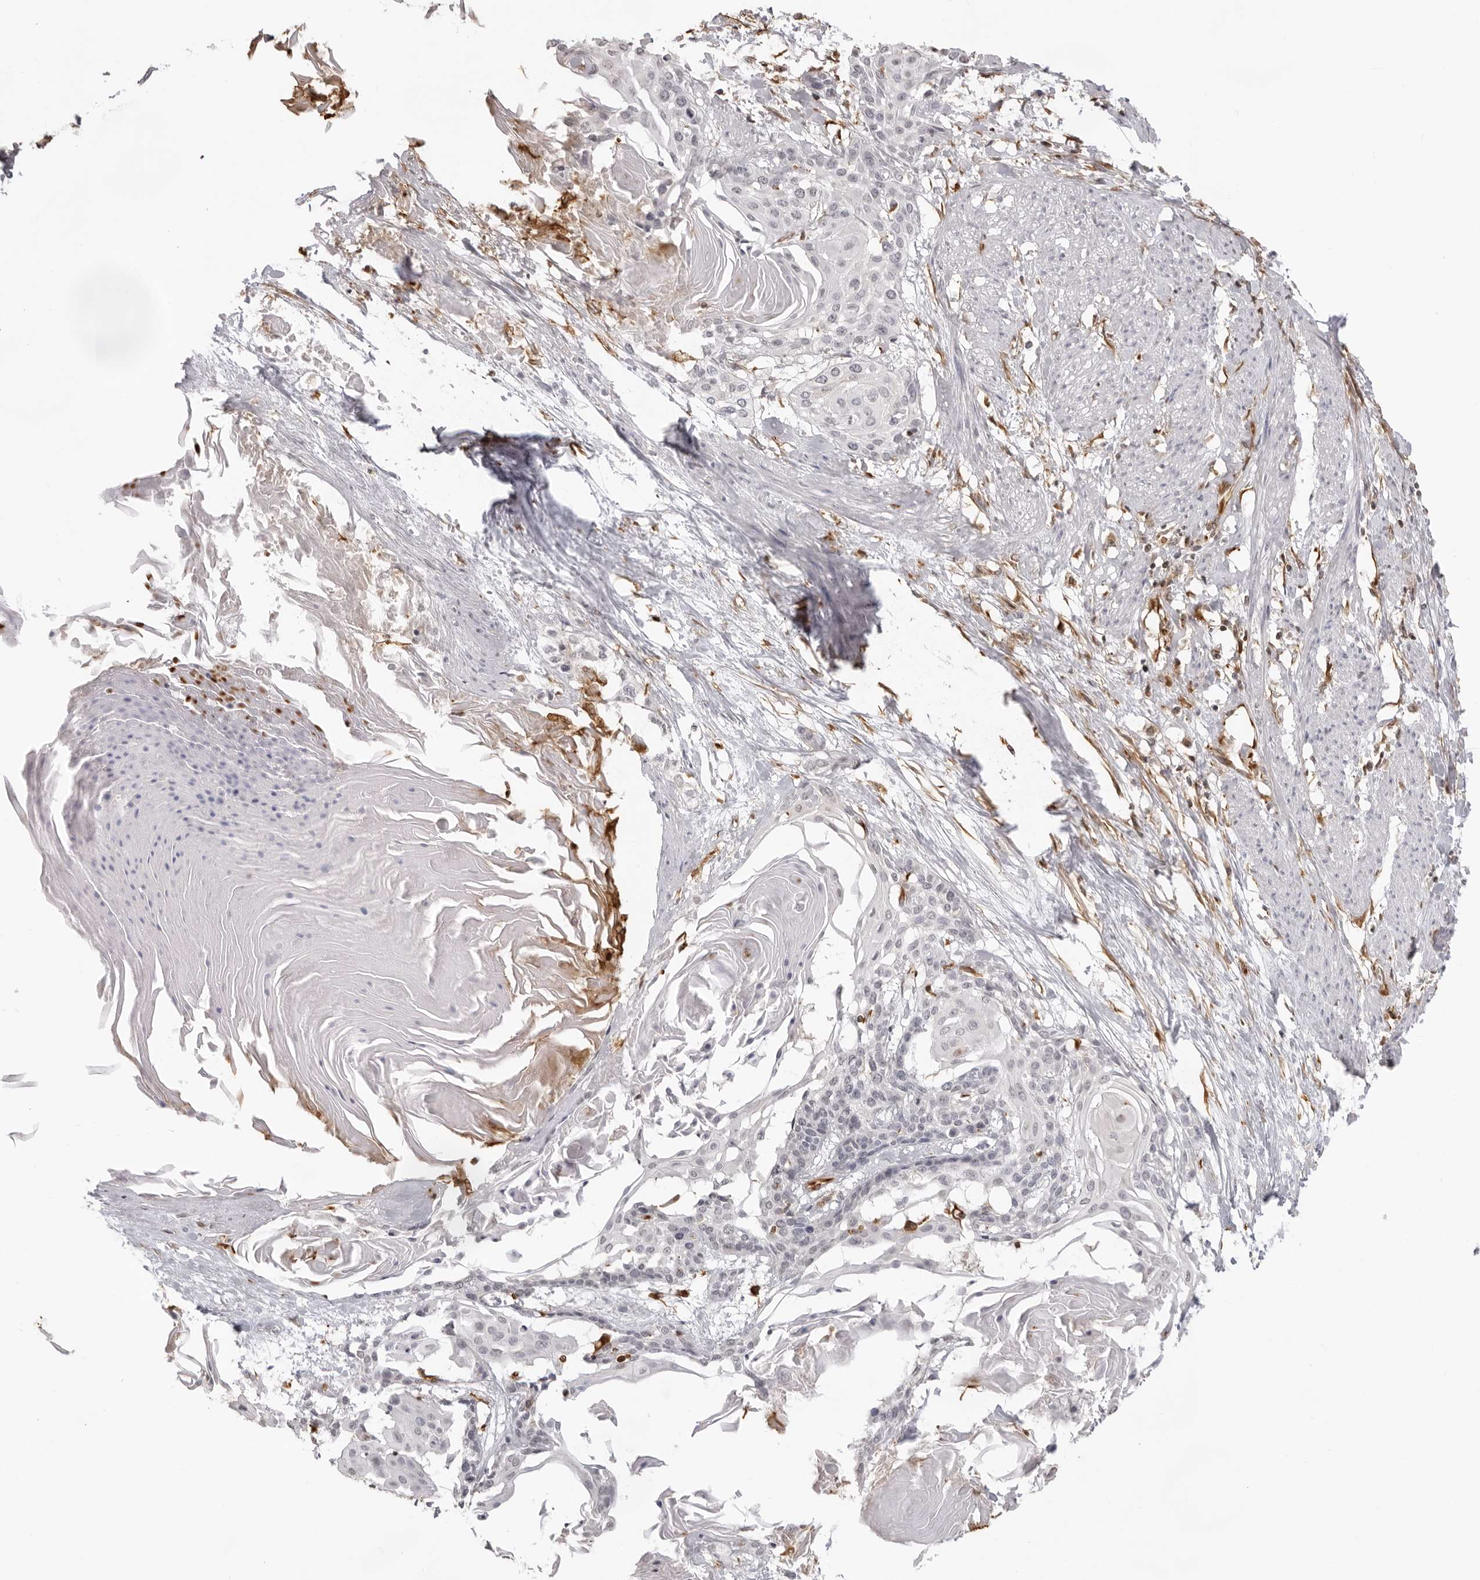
{"staining": {"intensity": "negative", "quantity": "none", "location": "none"}, "tissue": "cervical cancer", "cell_type": "Tumor cells", "image_type": "cancer", "snomed": [{"axis": "morphology", "description": "Squamous cell carcinoma, NOS"}, {"axis": "topography", "description": "Cervix"}], "caption": "Cervical cancer (squamous cell carcinoma) stained for a protein using immunohistochemistry displays no staining tumor cells.", "gene": "DYNLT5", "patient": {"sex": "female", "age": 57}}